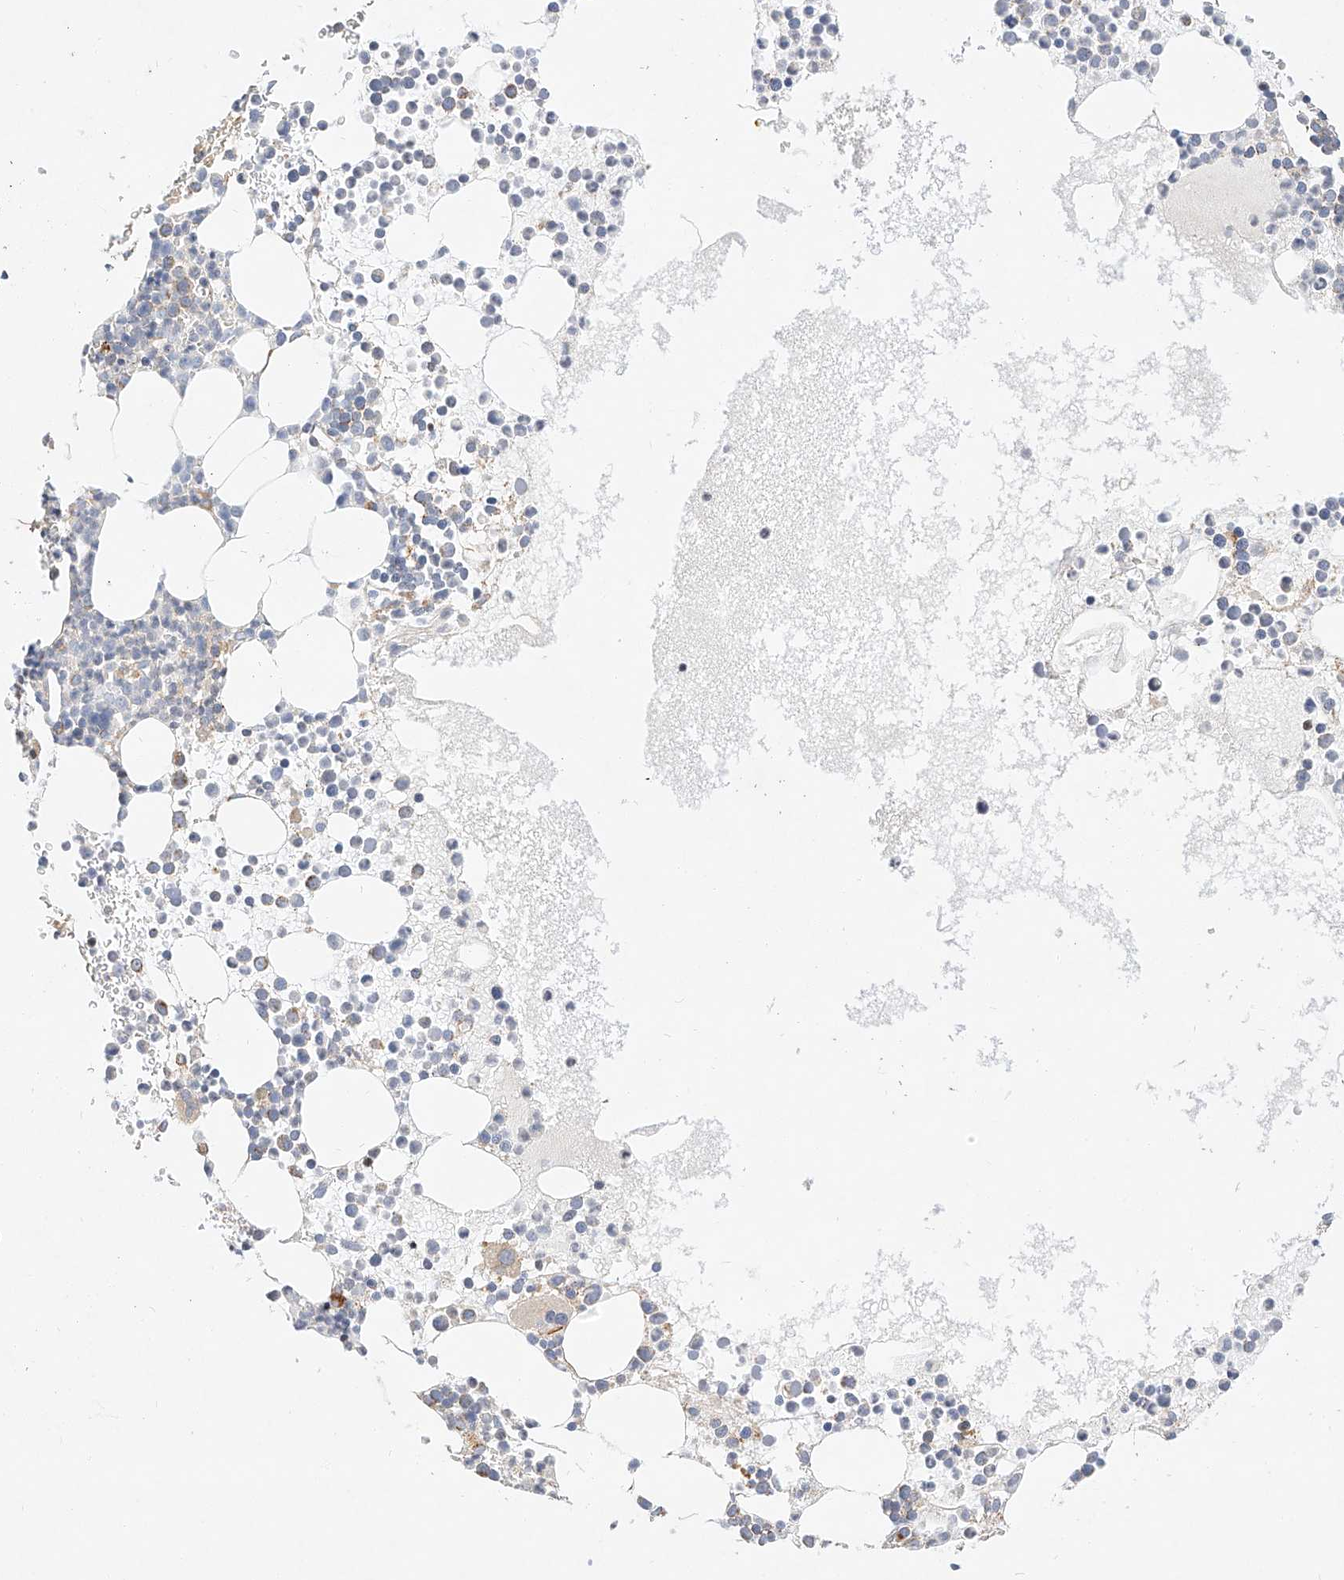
{"staining": {"intensity": "moderate", "quantity": "<25%", "location": "cytoplasmic/membranous"}, "tissue": "bone marrow", "cell_type": "Hematopoietic cells", "image_type": "normal", "snomed": [{"axis": "morphology", "description": "Normal tissue, NOS"}, {"axis": "topography", "description": "Bone marrow"}], "caption": "Immunohistochemical staining of unremarkable bone marrow exhibits low levels of moderate cytoplasmic/membranous expression in approximately <25% of hematopoietic cells.", "gene": "OSGEPL1", "patient": {"sex": "female", "age": 78}}